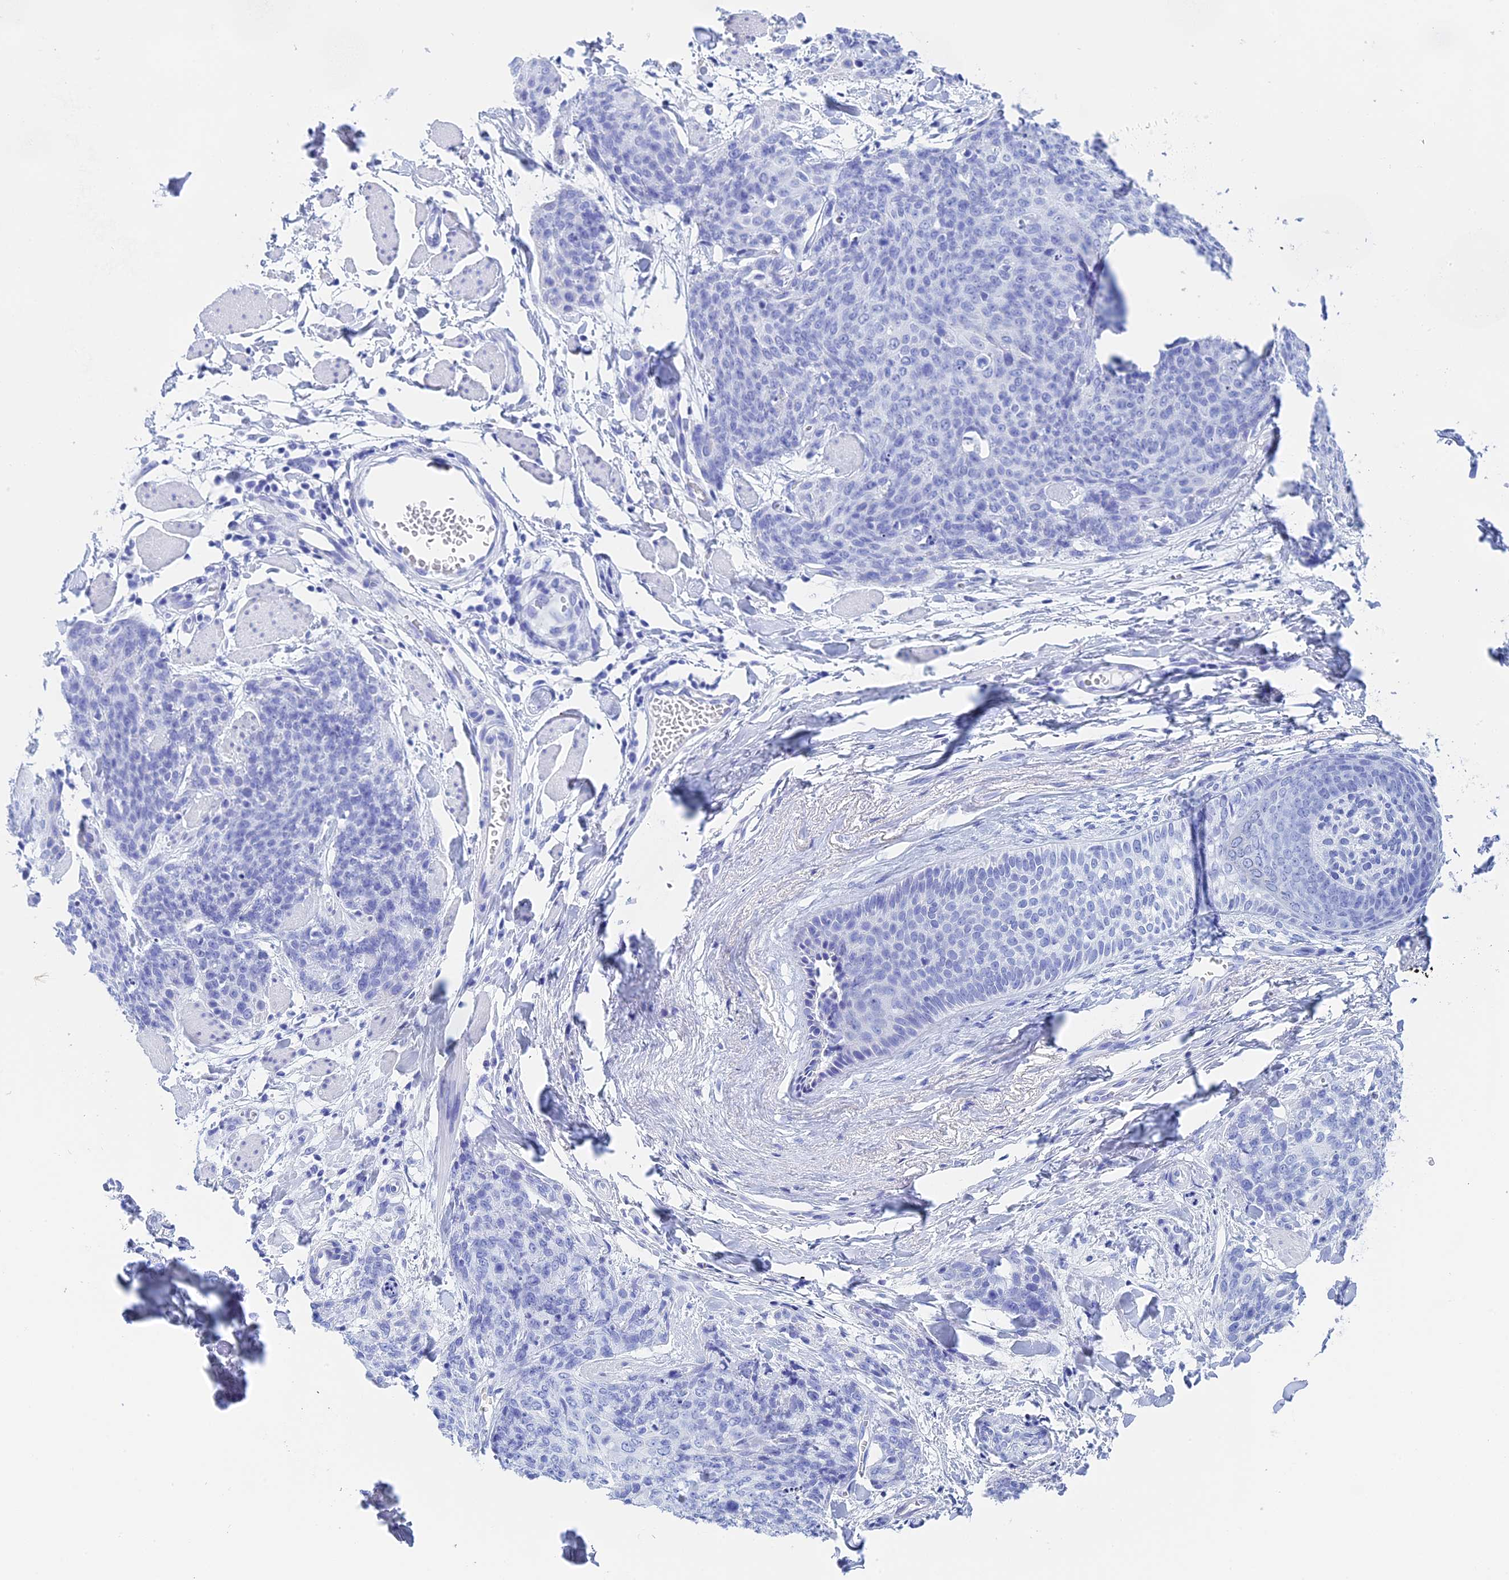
{"staining": {"intensity": "negative", "quantity": "none", "location": "none"}, "tissue": "skin cancer", "cell_type": "Tumor cells", "image_type": "cancer", "snomed": [{"axis": "morphology", "description": "Squamous cell carcinoma, NOS"}, {"axis": "topography", "description": "Skin"}, {"axis": "topography", "description": "Vulva"}], "caption": "Tumor cells show no significant positivity in skin cancer (squamous cell carcinoma).", "gene": "TEX101", "patient": {"sex": "female", "age": 85}}